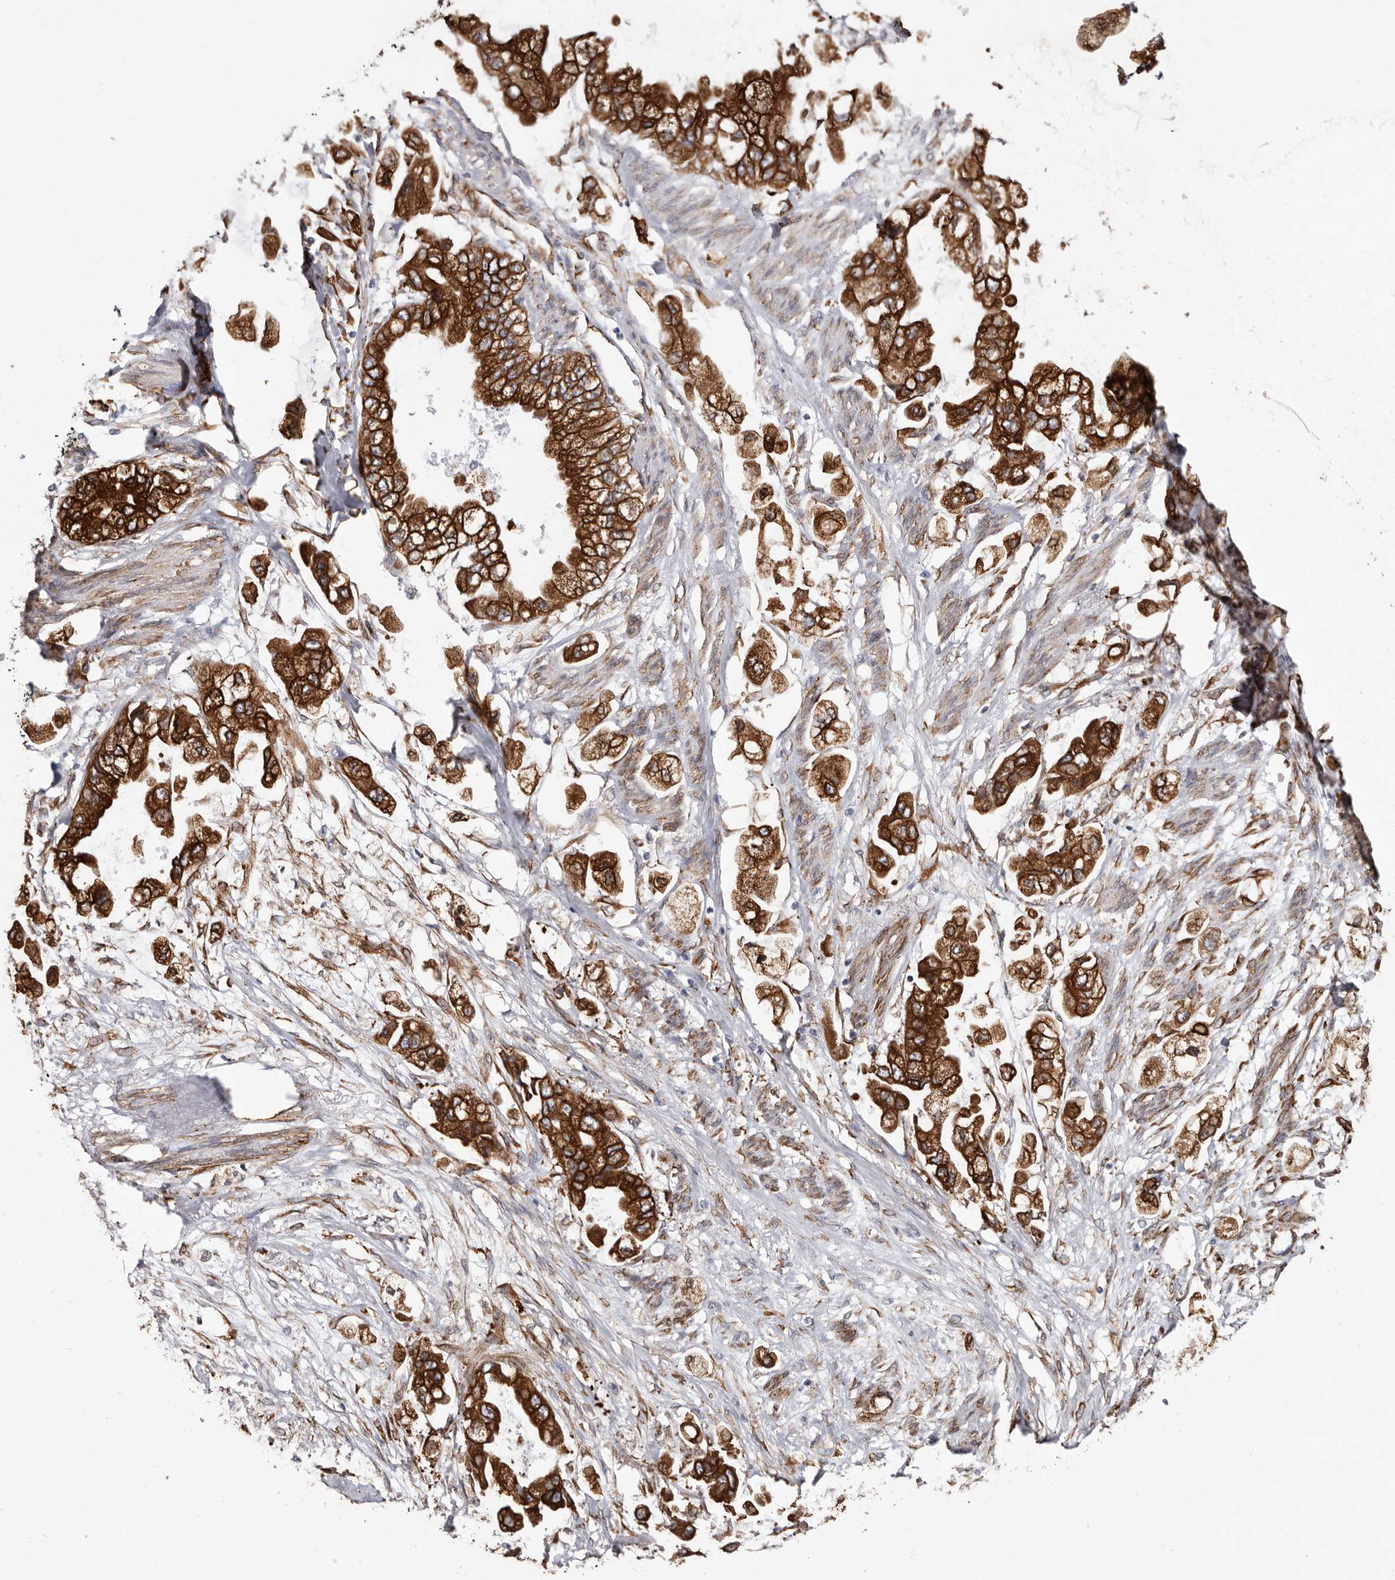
{"staining": {"intensity": "strong", "quantity": ">75%", "location": "cytoplasmic/membranous"}, "tissue": "stomach cancer", "cell_type": "Tumor cells", "image_type": "cancer", "snomed": [{"axis": "morphology", "description": "Adenocarcinoma, NOS"}, {"axis": "topography", "description": "Stomach"}], "caption": "Human stomach adenocarcinoma stained for a protein (brown) reveals strong cytoplasmic/membranous positive staining in approximately >75% of tumor cells.", "gene": "SEMA3E", "patient": {"sex": "male", "age": 62}}